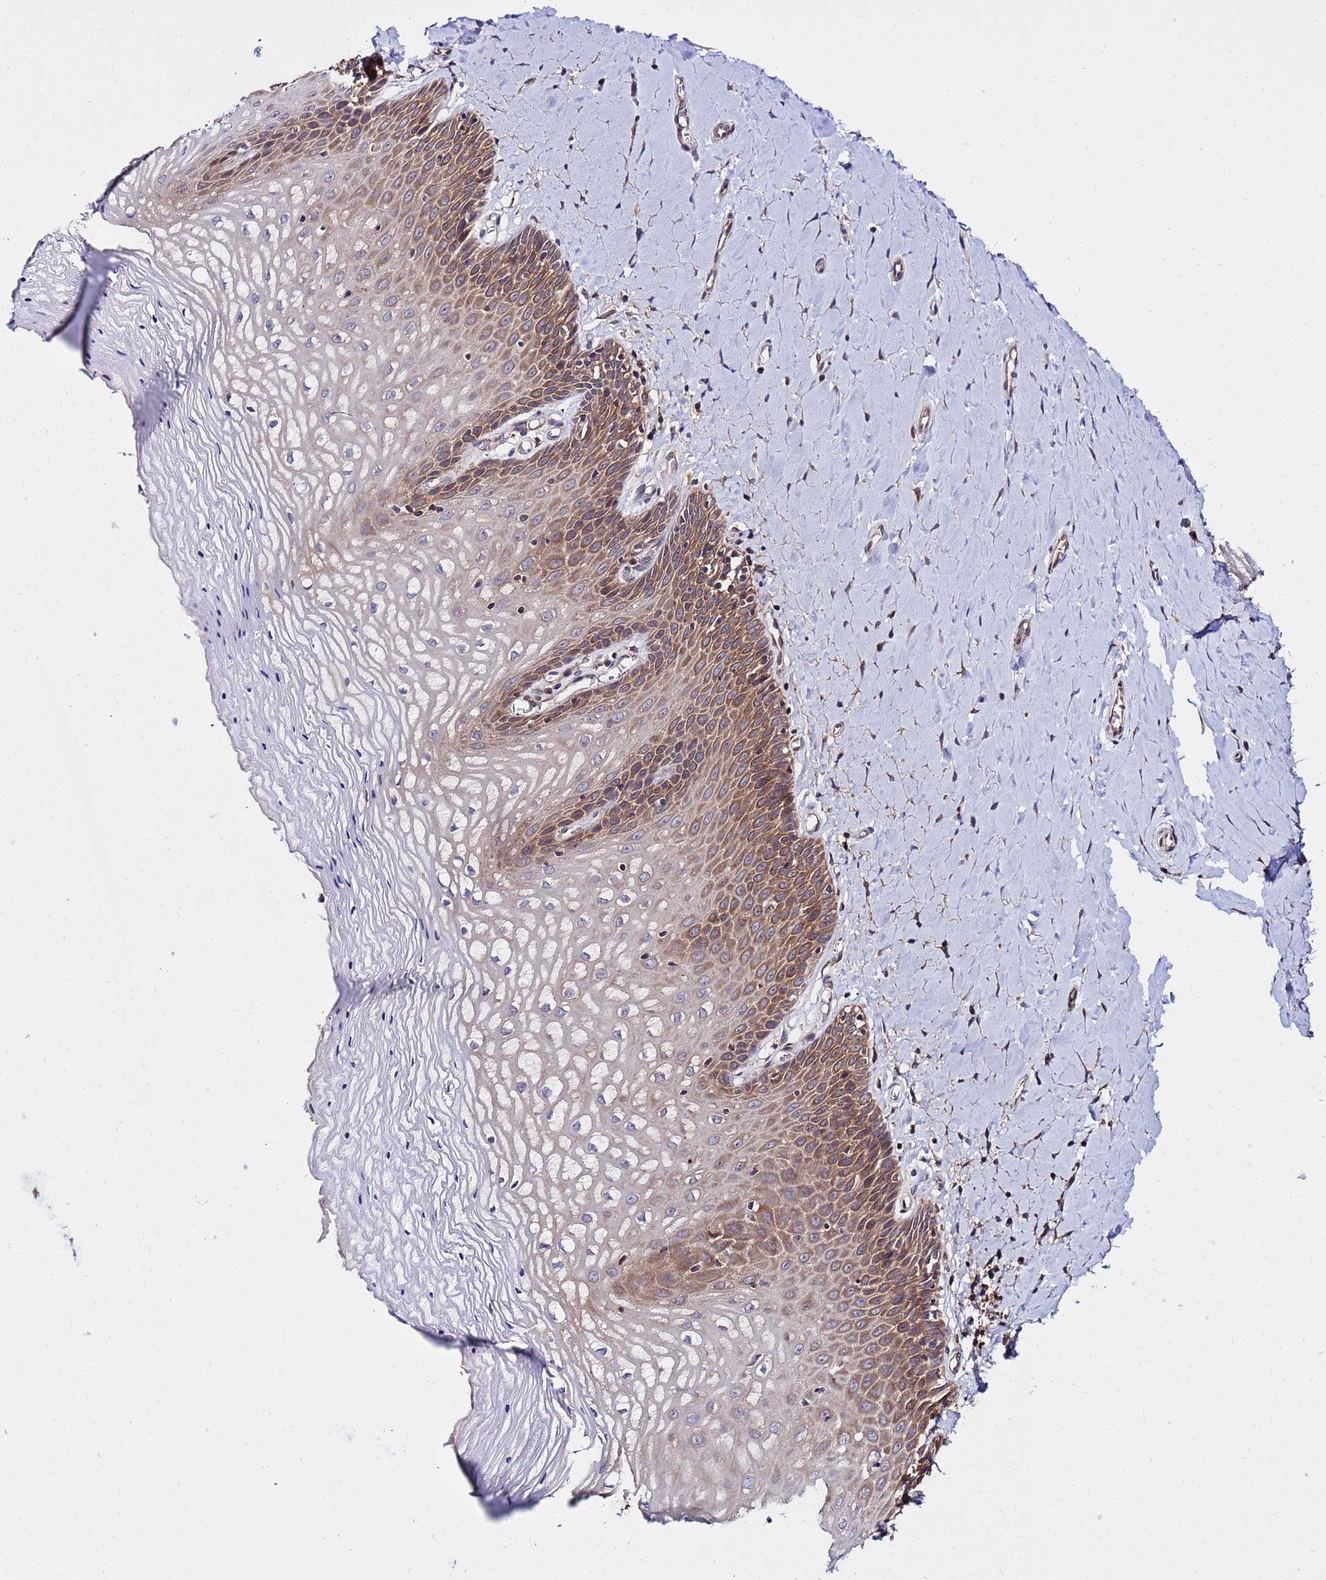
{"staining": {"intensity": "moderate", "quantity": ">75%", "location": "cytoplasmic/membranous"}, "tissue": "vagina", "cell_type": "Squamous epithelial cells", "image_type": "normal", "snomed": [{"axis": "morphology", "description": "Normal tissue, NOS"}, {"axis": "topography", "description": "Vagina"}], "caption": "Vagina stained for a protein (brown) shows moderate cytoplasmic/membranous positive positivity in approximately >75% of squamous epithelial cells.", "gene": "GET3", "patient": {"sex": "female", "age": 65}}